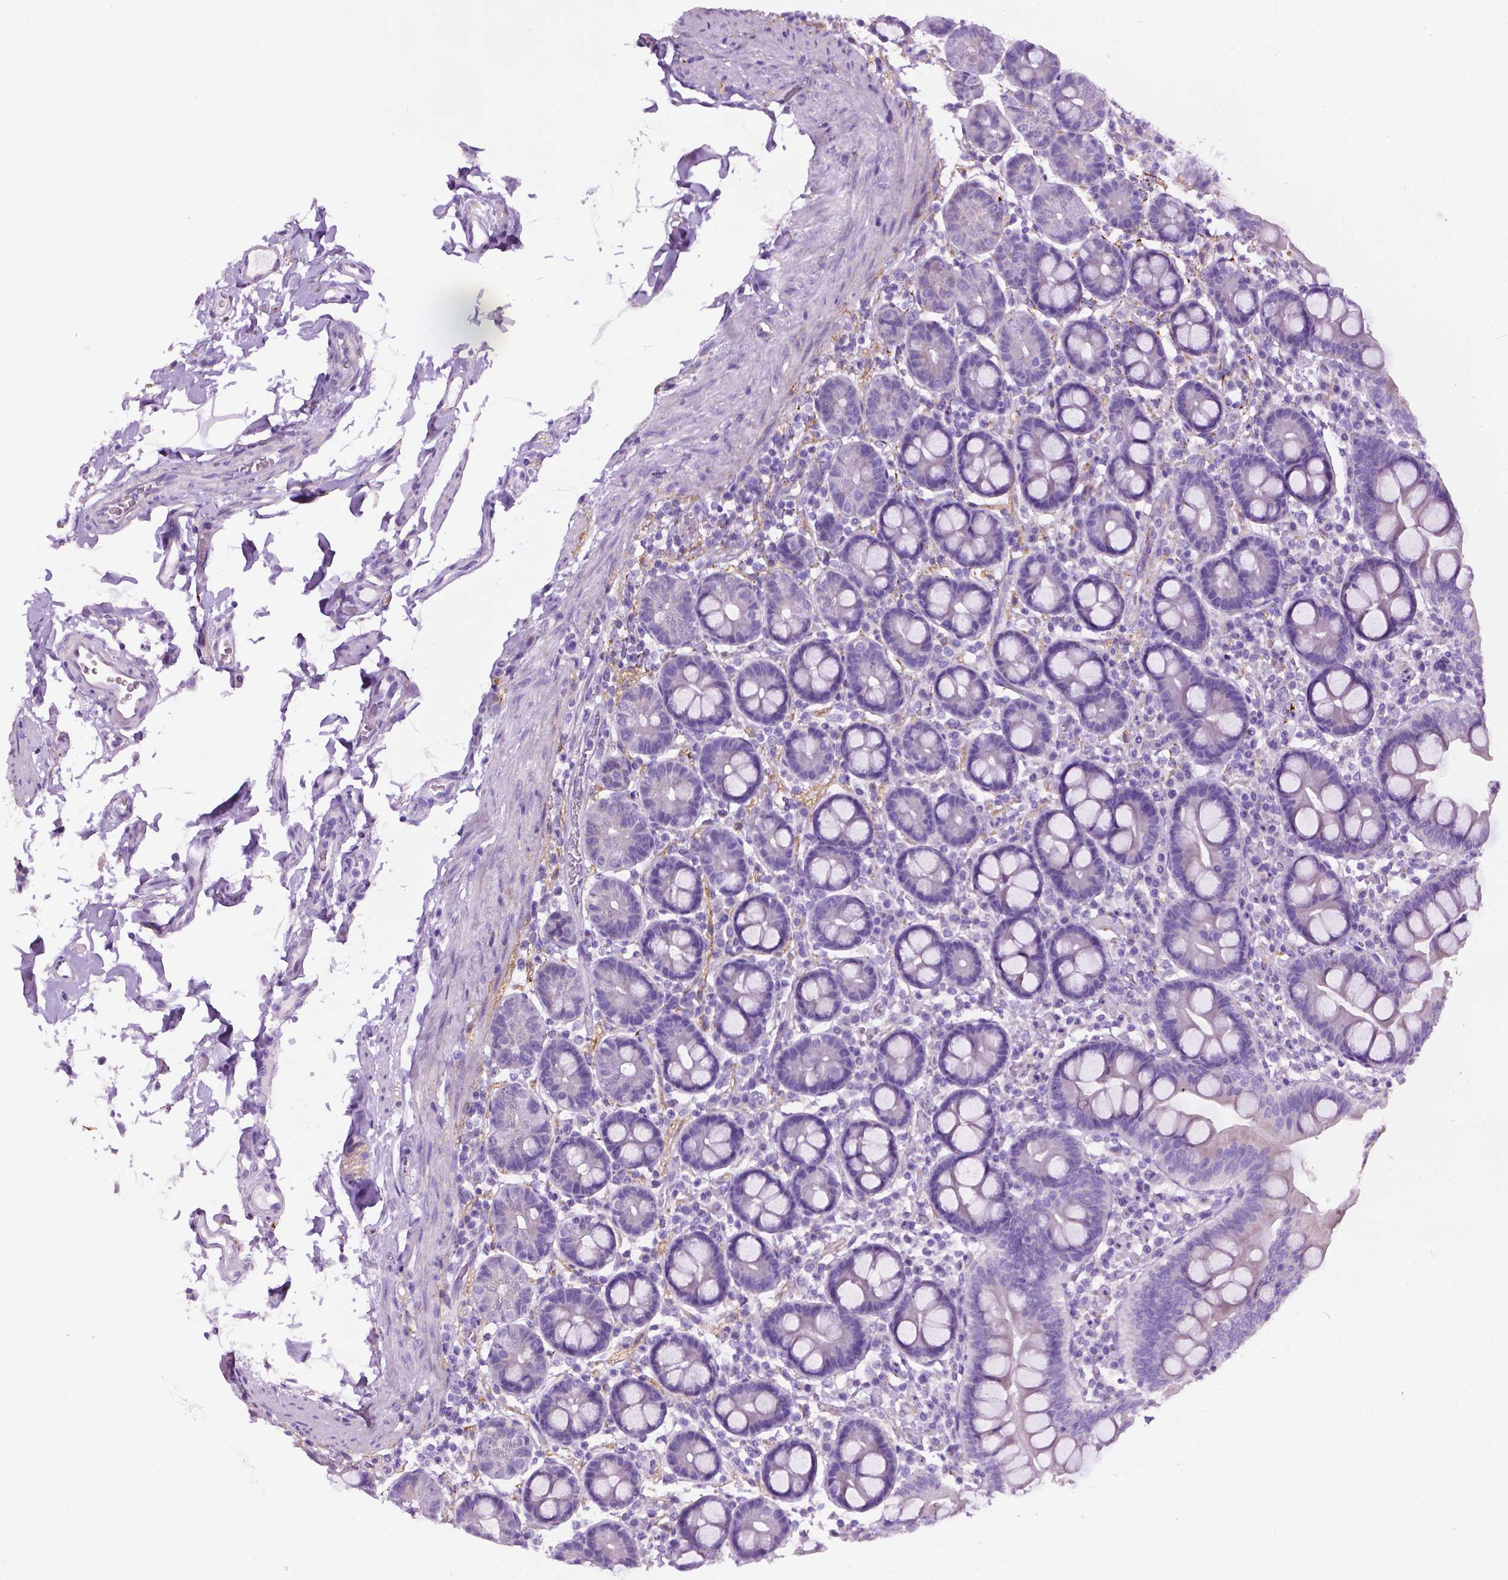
{"staining": {"intensity": "negative", "quantity": "none", "location": "none"}, "tissue": "duodenum", "cell_type": "Glandular cells", "image_type": "normal", "snomed": [{"axis": "morphology", "description": "Normal tissue, NOS"}, {"axis": "topography", "description": "Pancreas"}, {"axis": "topography", "description": "Duodenum"}], "caption": "Image shows no significant protein expression in glandular cells of unremarkable duodenum. (DAB IHC visualized using brightfield microscopy, high magnification).", "gene": "TMEM132E", "patient": {"sex": "male", "age": 59}}